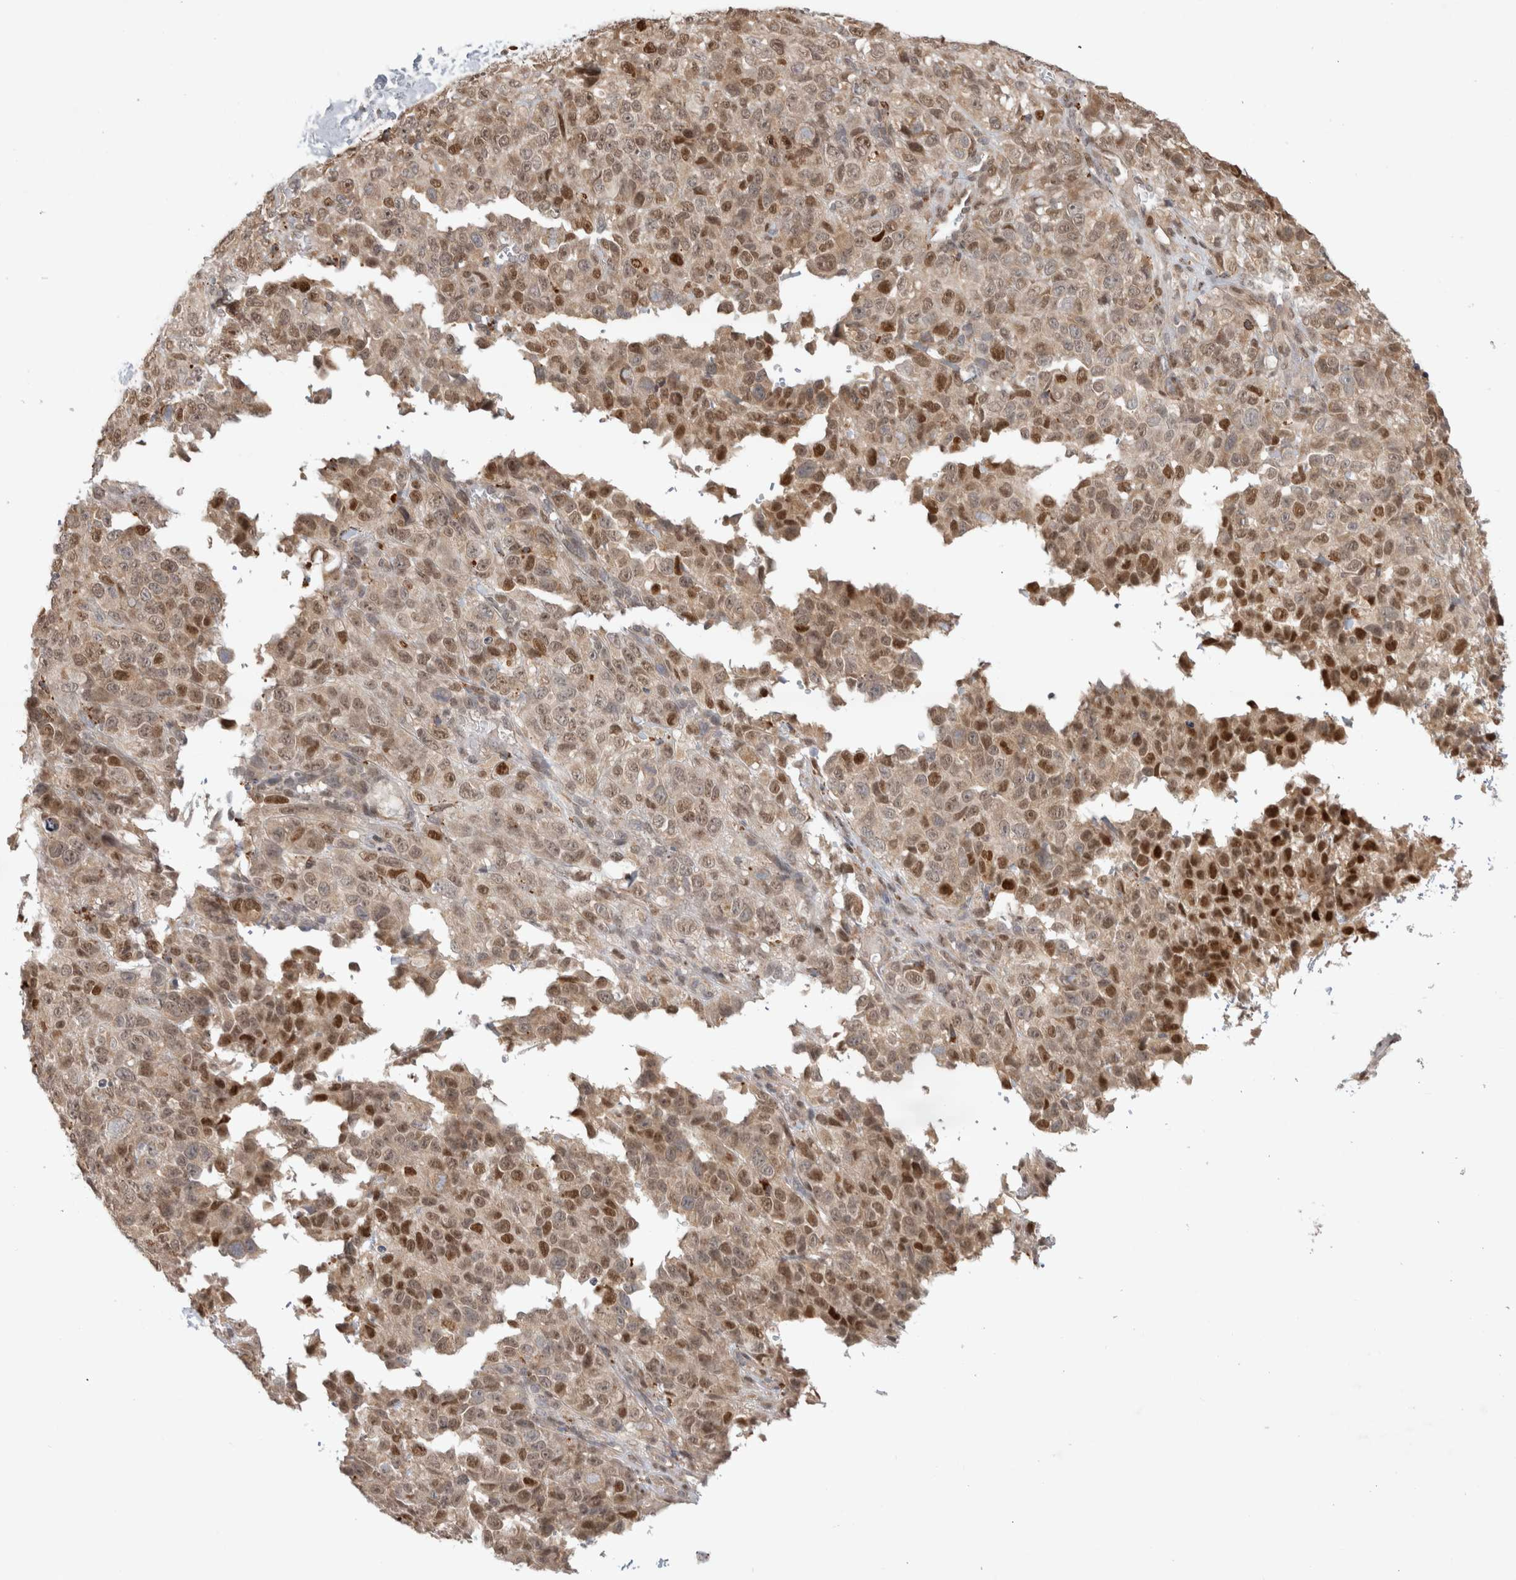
{"staining": {"intensity": "moderate", "quantity": ">75%", "location": "cytoplasmic/membranous,nuclear"}, "tissue": "melanoma", "cell_type": "Tumor cells", "image_type": "cancer", "snomed": [{"axis": "morphology", "description": "Malignant melanoma, Metastatic site"}, {"axis": "topography", "description": "Skin"}], "caption": "This is an image of IHC staining of malignant melanoma (metastatic site), which shows moderate staining in the cytoplasmic/membranous and nuclear of tumor cells.", "gene": "NAB2", "patient": {"sex": "female", "age": 72}}